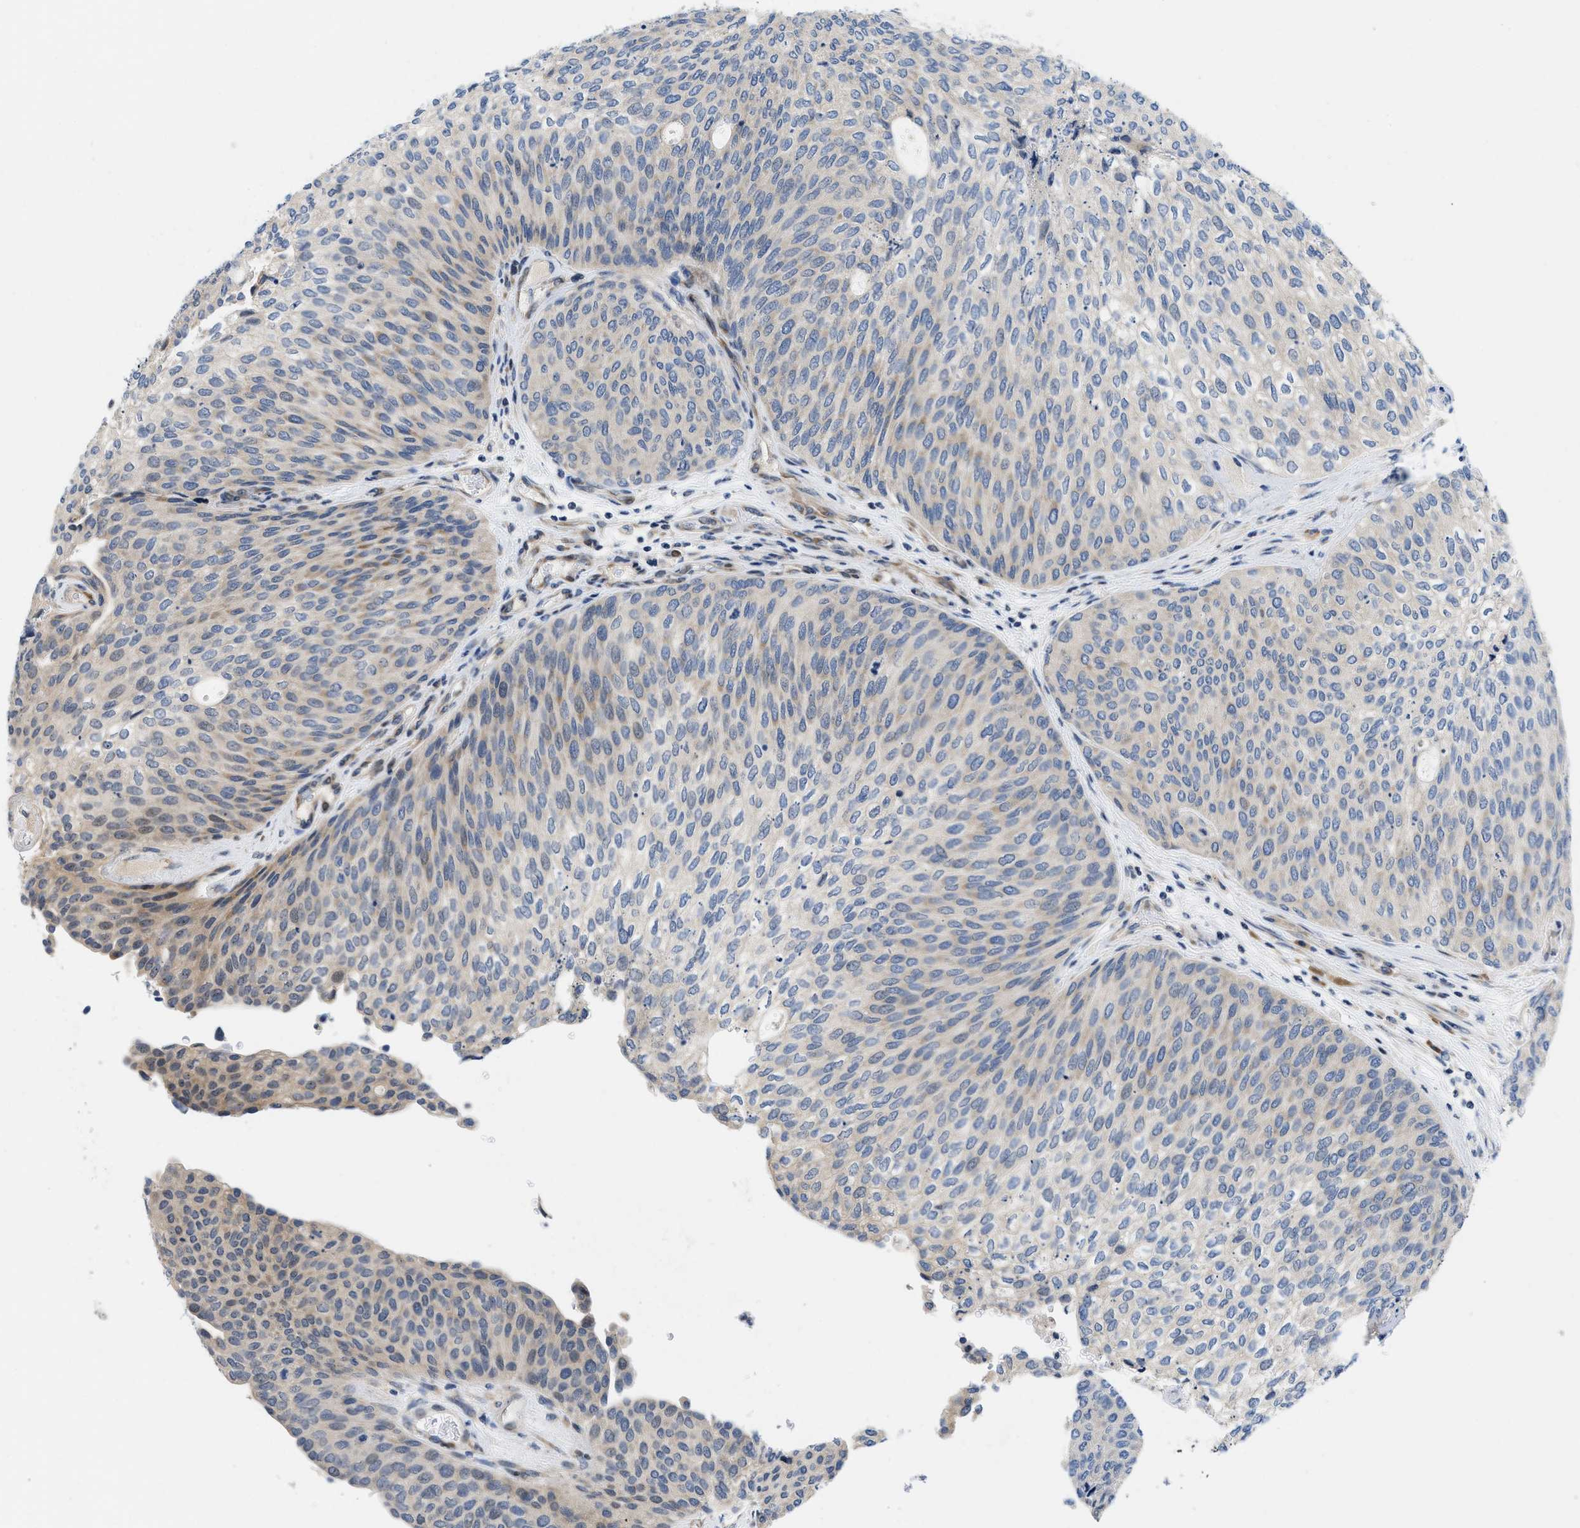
{"staining": {"intensity": "weak", "quantity": "<25%", "location": "cytoplasmic/membranous"}, "tissue": "urothelial cancer", "cell_type": "Tumor cells", "image_type": "cancer", "snomed": [{"axis": "morphology", "description": "Urothelial carcinoma, Low grade"}, {"axis": "topography", "description": "Urinary bladder"}], "caption": "This is a image of immunohistochemistry (IHC) staining of urothelial carcinoma (low-grade), which shows no expression in tumor cells.", "gene": "IKBKE", "patient": {"sex": "female", "age": 79}}